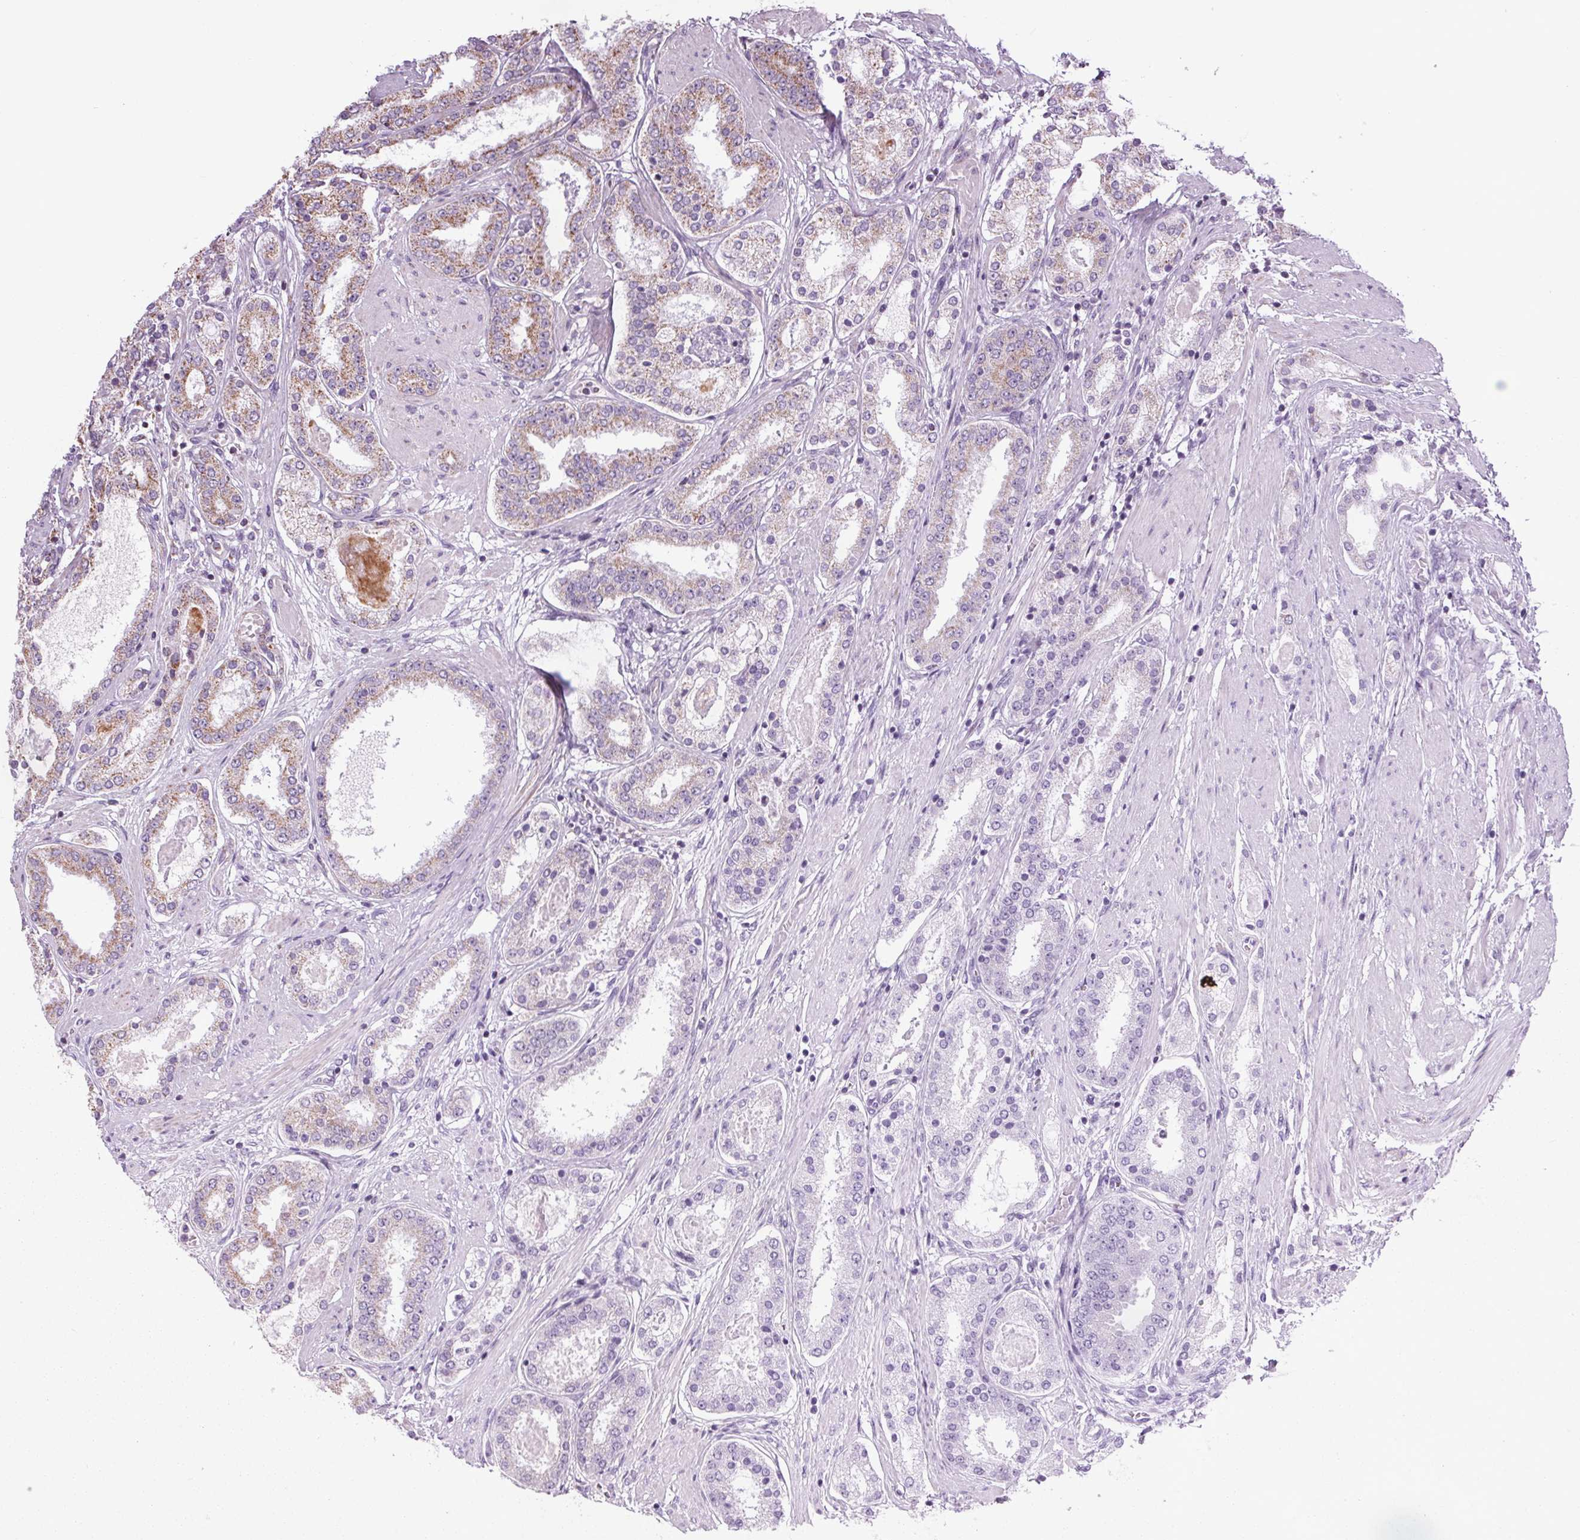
{"staining": {"intensity": "moderate", "quantity": "<25%", "location": "cytoplasmic/membranous"}, "tissue": "prostate cancer", "cell_type": "Tumor cells", "image_type": "cancer", "snomed": [{"axis": "morphology", "description": "Adenocarcinoma, High grade"}, {"axis": "topography", "description": "Prostate"}], "caption": "Prostate cancer (high-grade adenocarcinoma) stained for a protein displays moderate cytoplasmic/membranous positivity in tumor cells. Using DAB (brown) and hematoxylin (blue) stains, captured at high magnification using brightfield microscopy.", "gene": "NDUFS6", "patient": {"sex": "male", "age": 63}}